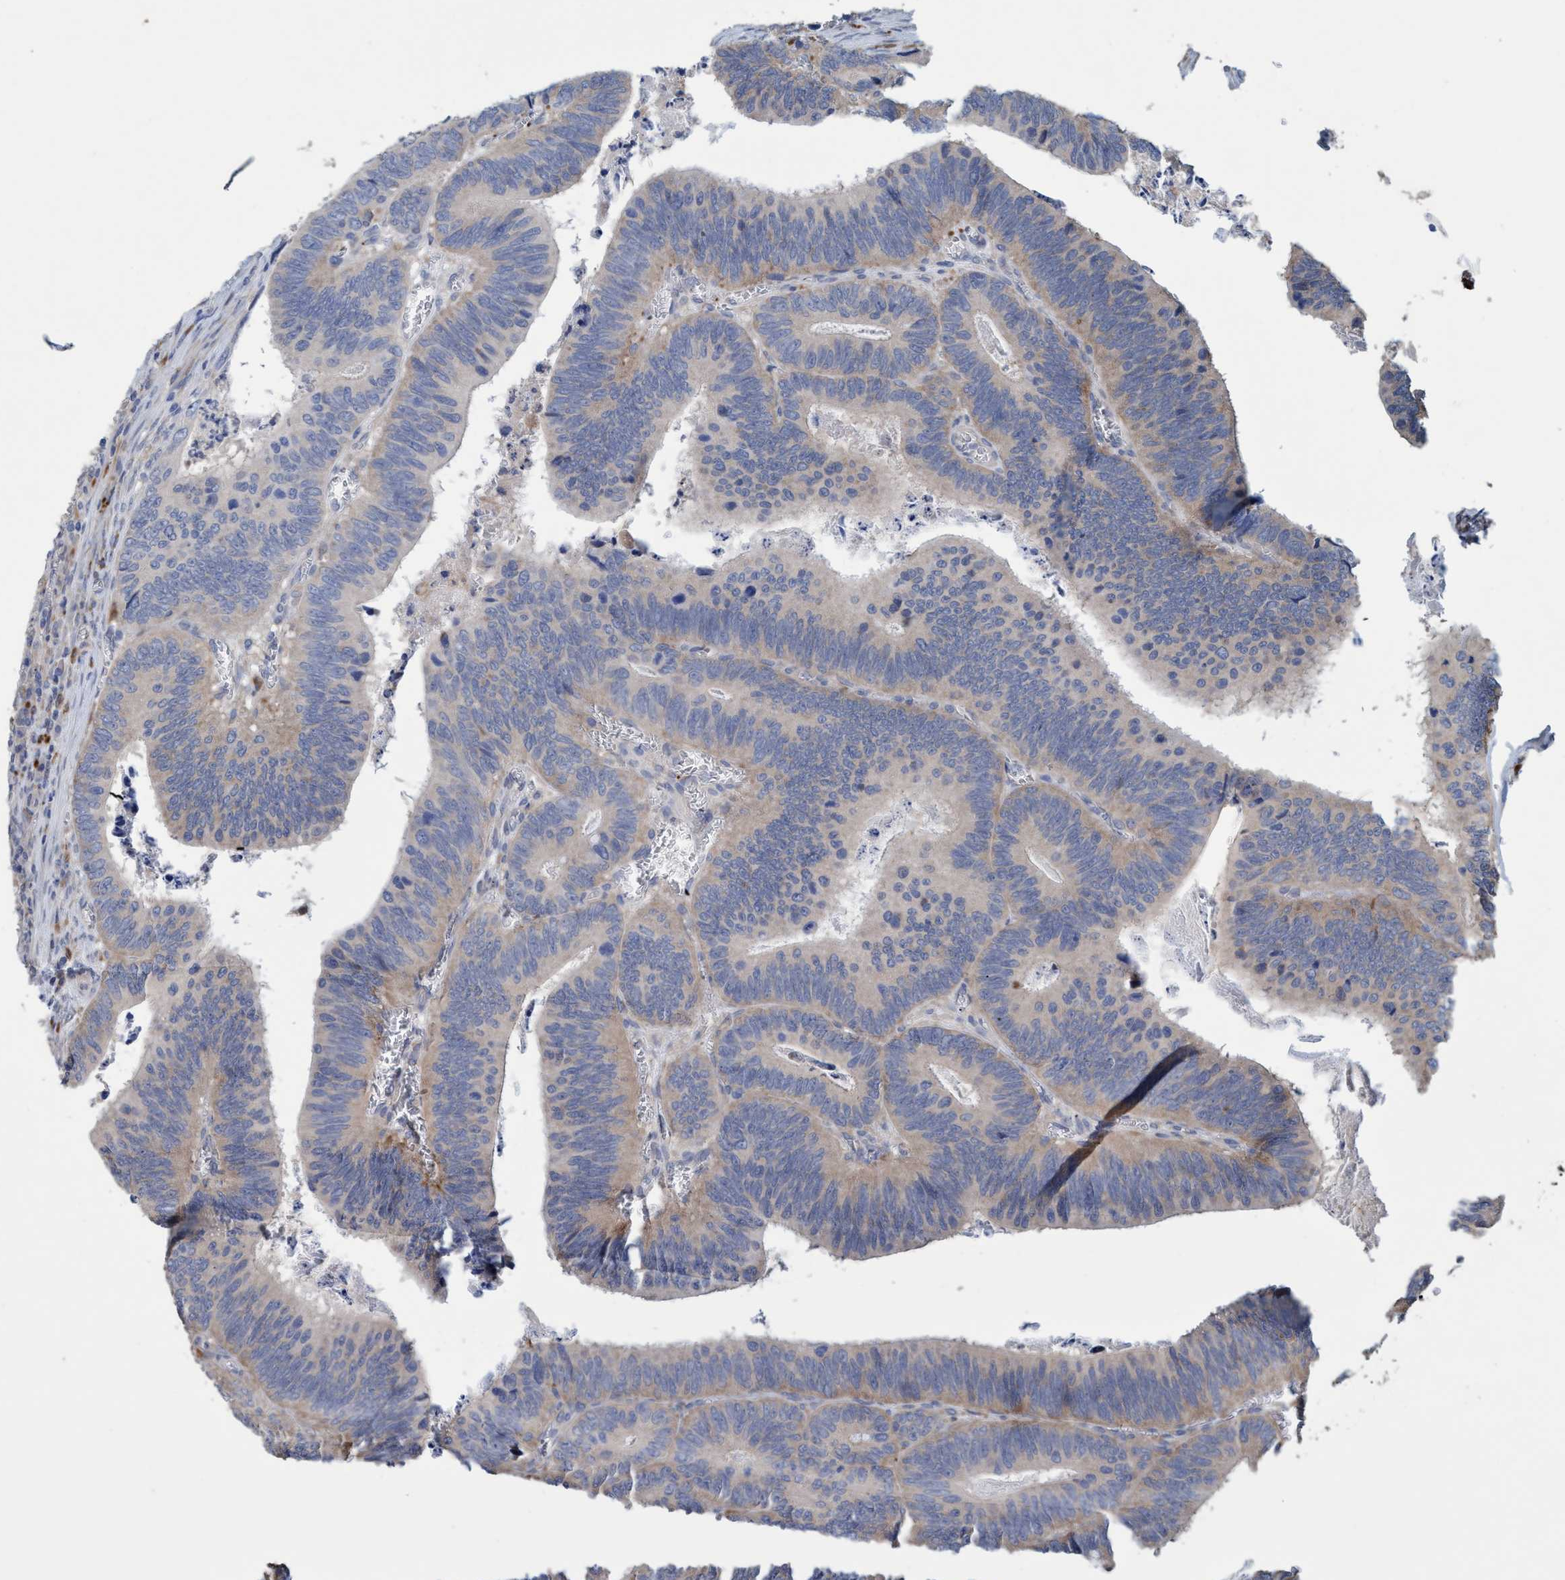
{"staining": {"intensity": "weak", "quantity": "<25%", "location": "cytoplasmic/membranous"}, "tissue": "colorectal cancer", "cell_type": "Tumor cells", "image_type": "cancer", "snomed": [{"axis": "morphology", "description": "Inflammation, NOS"}, {"axis": "morphology", "description": "Adenocarcinoma, NOS"}, {"axis": "topography", "description": "Colon"}], "caption": "An immunohistochemistry micrograph of colorectal adenocarcinoma is shown. There is no staining in tumor cells of colorectal adenocarcinoma.", "gene": "BBS9", "patient": {"sex": "male", "age": 72}}